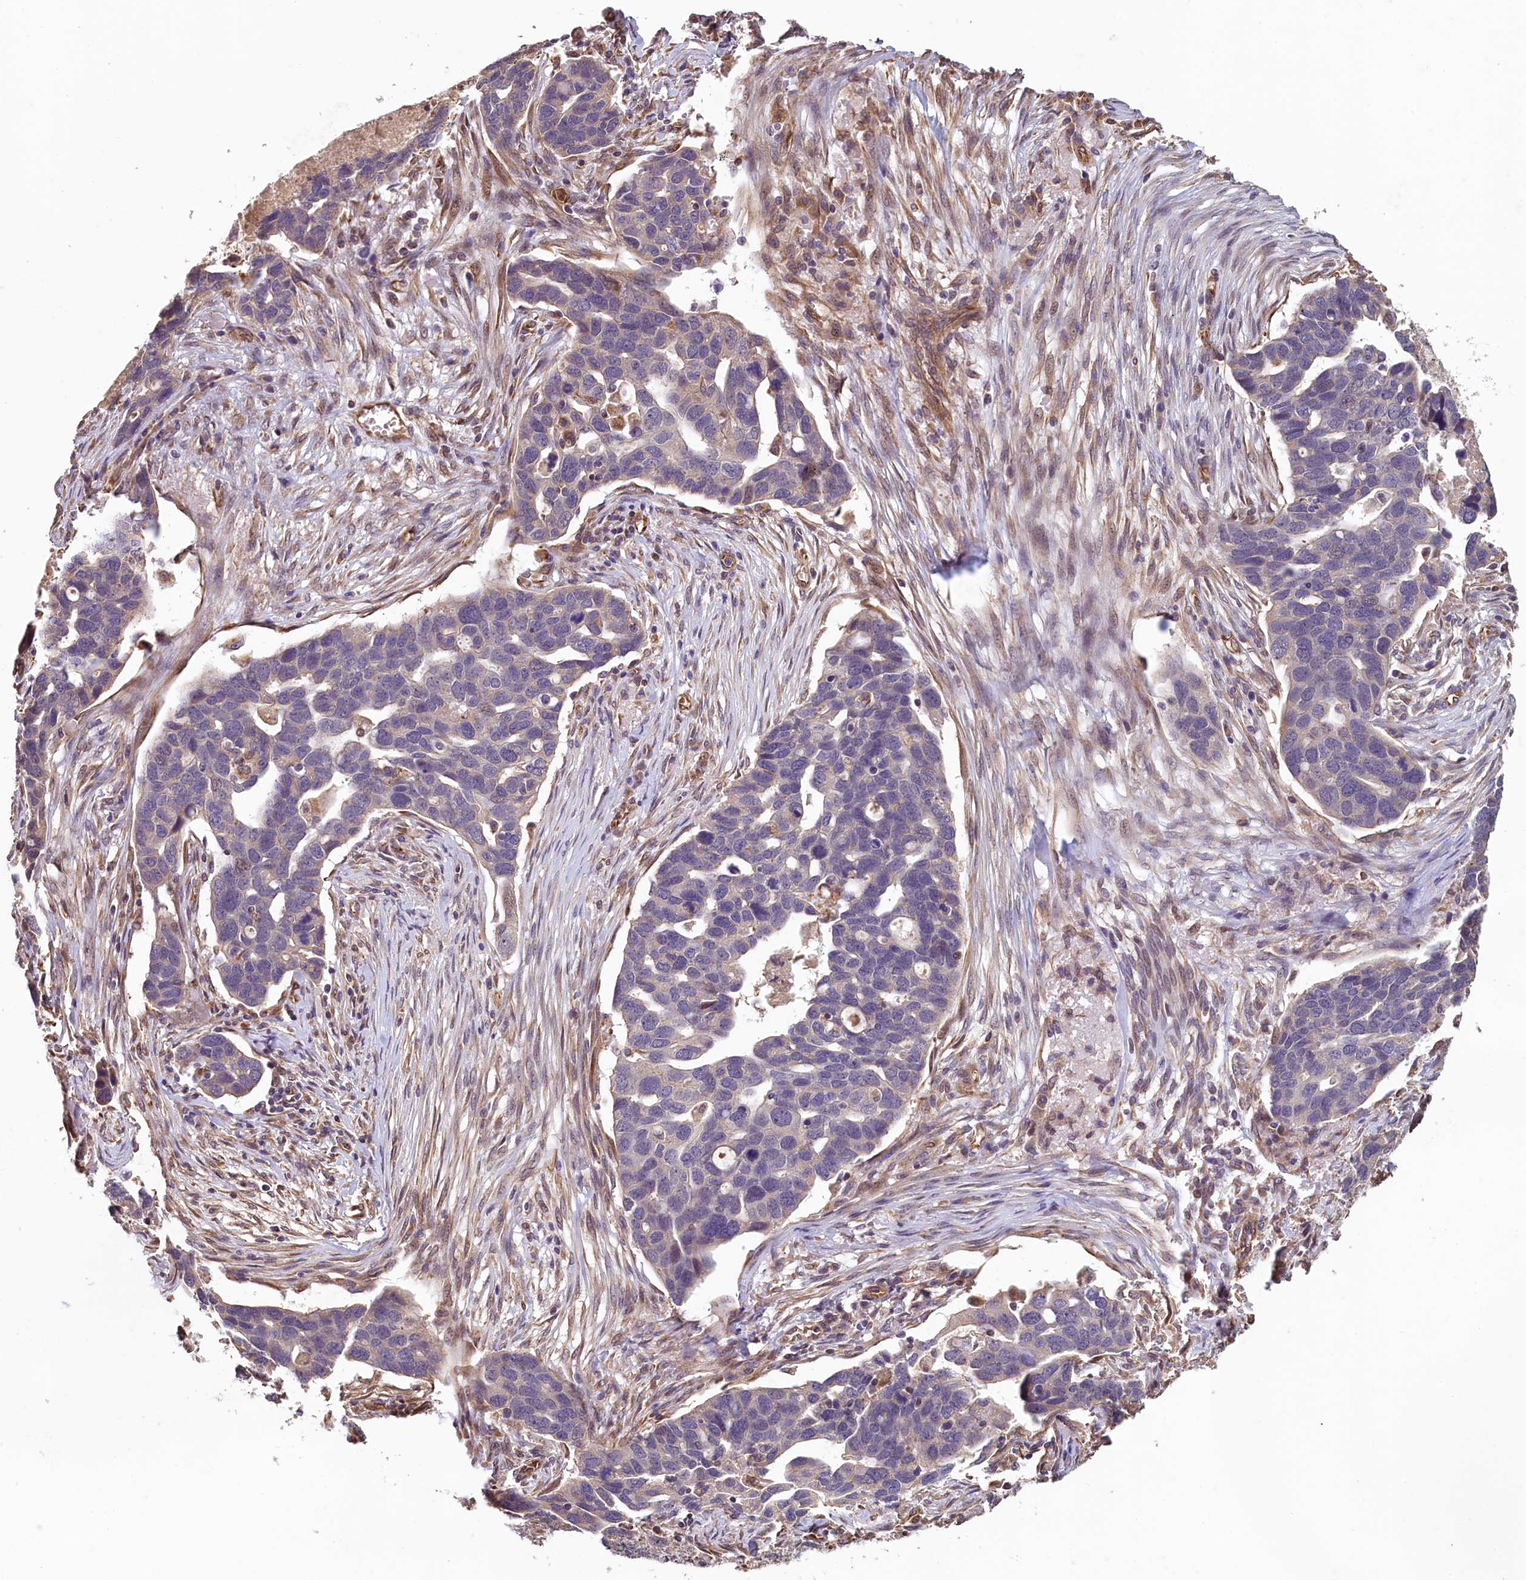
{"staining": {"intensity": "moderate", "quantity": "<25%", "location": "cytoplasmic/membranous"}, "tissue": "ovarian cancer", "cell_type": "Tumor cells", "image_type": "cancer", "snomed": [{"axis": "morphology", "description": "Cystadenocarcinoma, serous, NOS"}, {"axis": "topography", "description": "Ovary"}], "caption": "Human serous cystadenocarcinoma (ovarian) stained for a protein (brown) reveals moderate cytoplasmic/membranous positive positivity in about <25% of tumor cells.", "gene": "ACSBG1", "patient": {"sex": "female", "age": 54}}